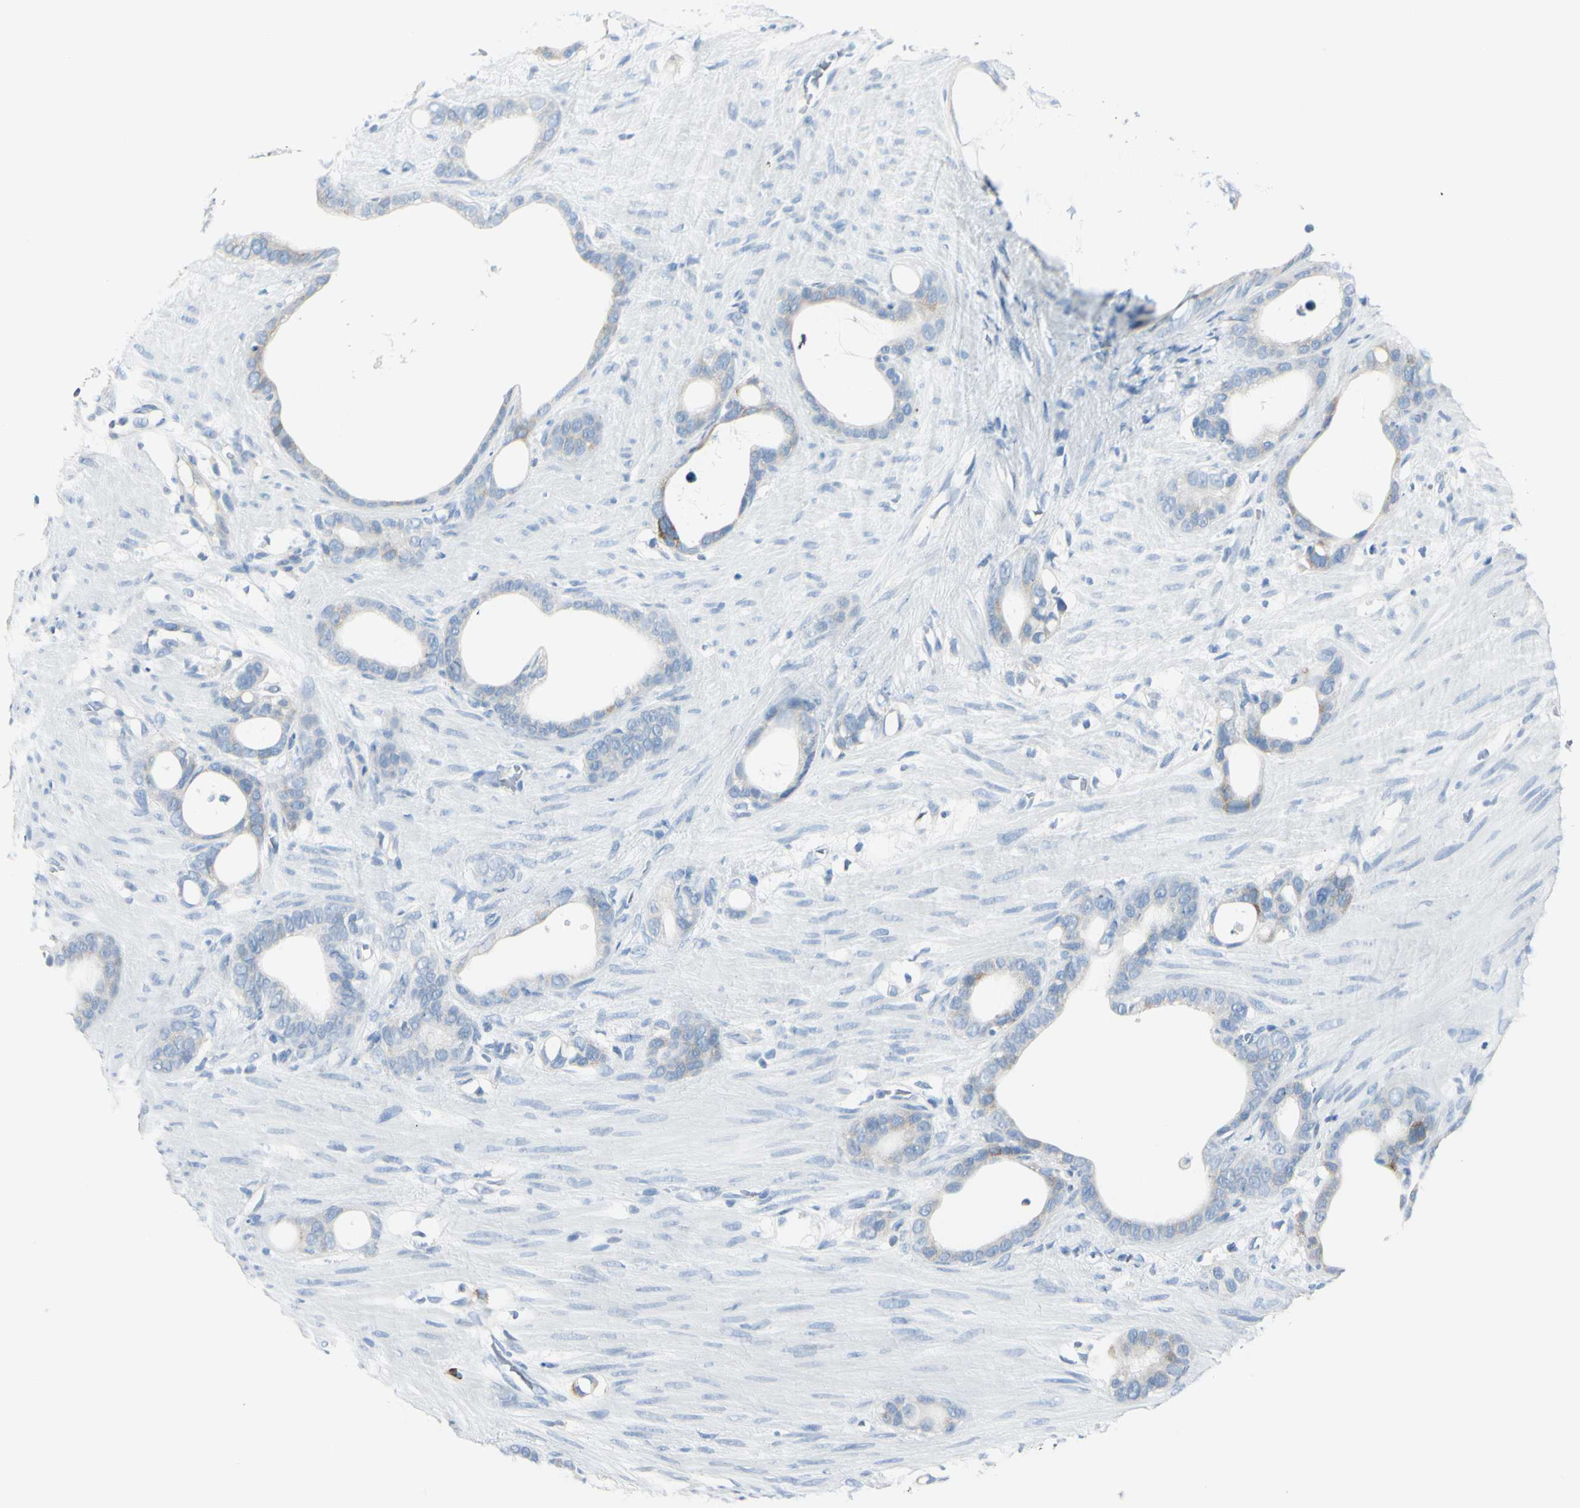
{"staining": {"intensity": "weak", "quantity": "<25%", "location": "cytoplasmic/membranous"}, "tissue": "stomach cancer", "cell_type": "Tumor cells", "image_type": "cancer", "snomed": [{"axis": "morphology", "description": "Adenocarcinoma, NOS"}, {"axis": "topography", "description": "Stomach"}], "caption": "Tumor cells show no significant positivity in stomach cancer. (DAB IHC with hematoxylin counter stain).", "gene": "DLG4", "patient": {"sex": "female", "age": 75}}